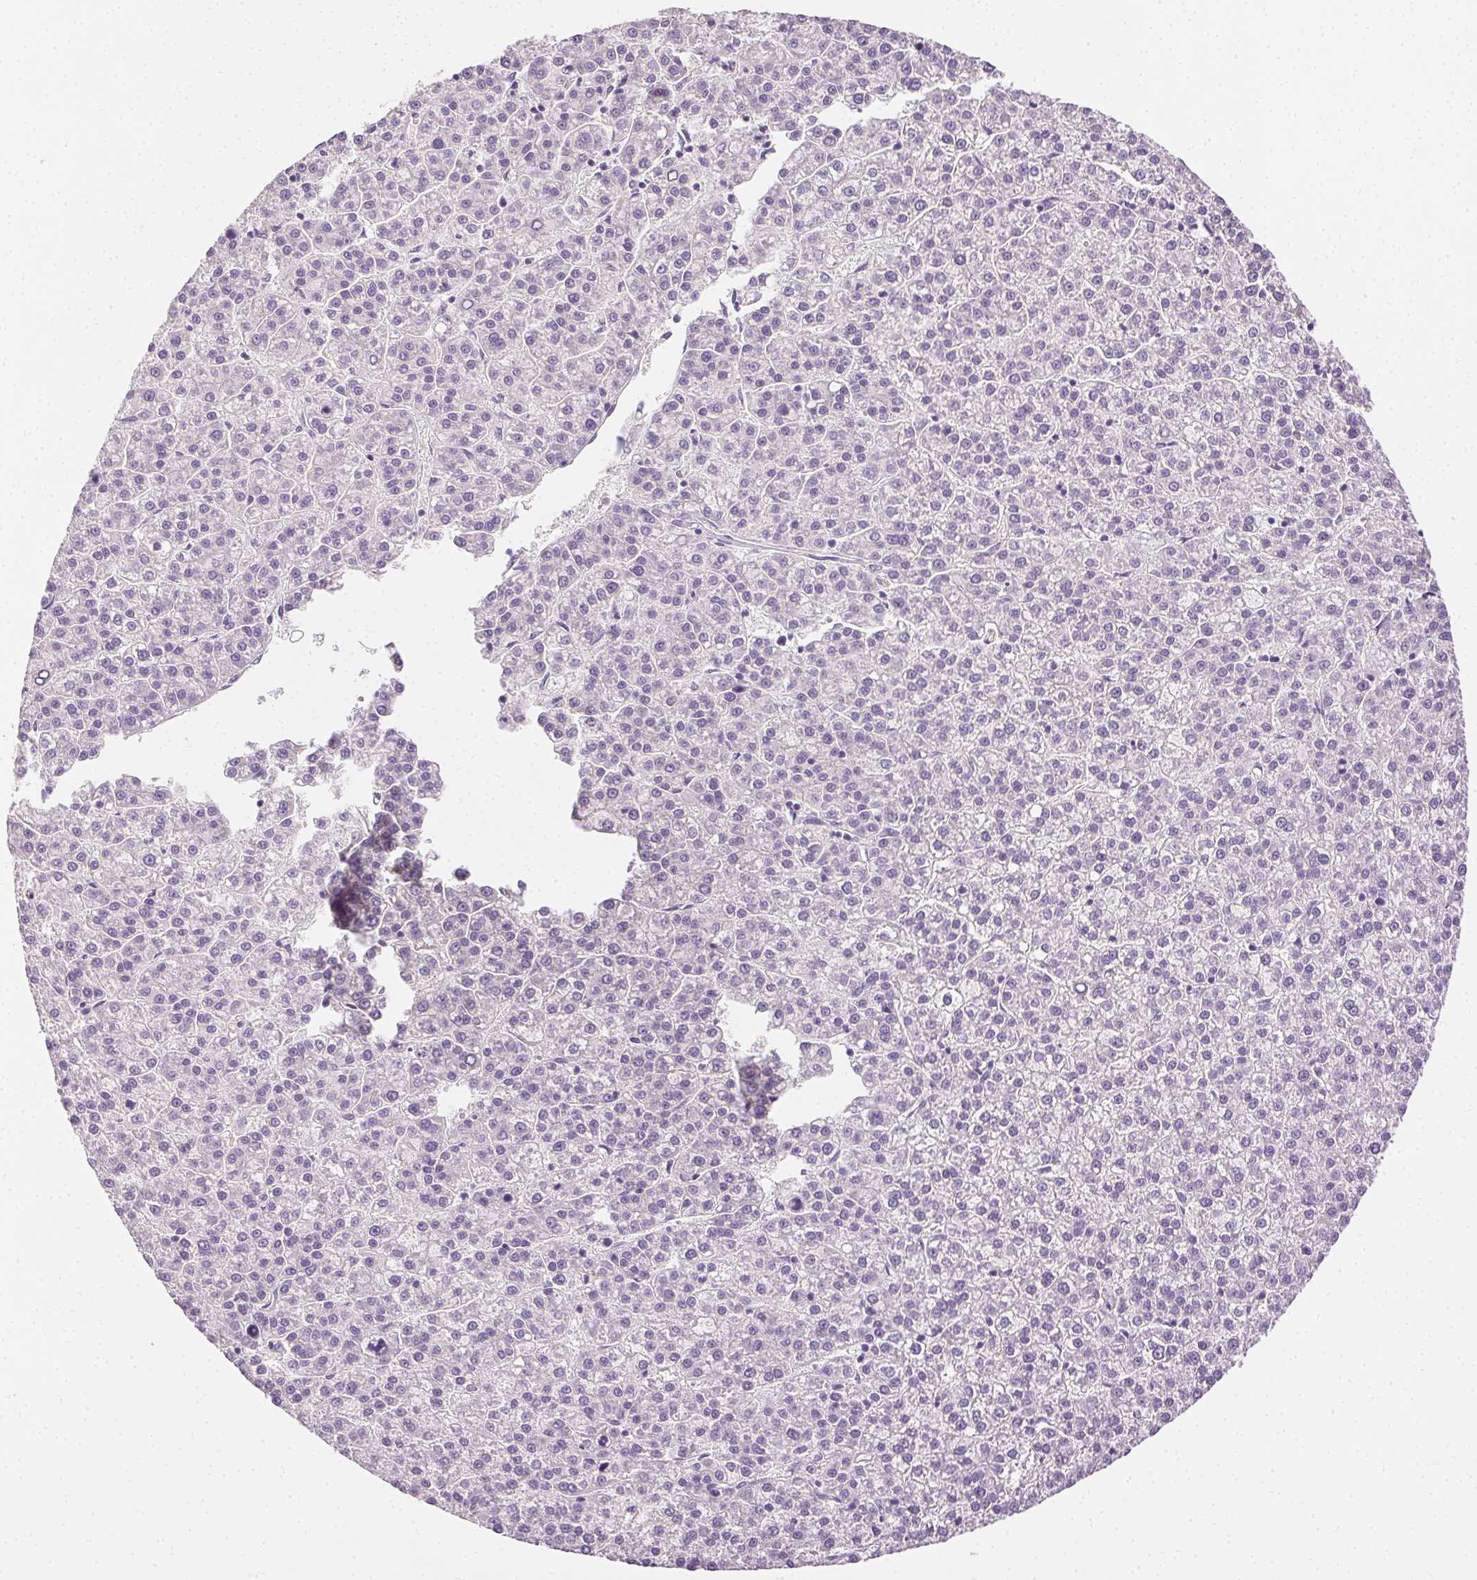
{"staining": {"intensity": "negative", "quantity": "none", "location": "none"}, "tissue": "liver cancer", "cell_type": "Tumor cells", "image_type": "cancer", "snomed": [{"axis": "morphology", "description": "Carcinoma, Hepatocellular, NOS"}, {"axis": "topography", "description": "Liver"}], "caption": "Immunohistochemical staining of human liver cancer (hepatocellular carcinoma) exhibits no significant expression in tumor cells.", "gene": "BPIFB2", "patient": {"sex": "female", "age": 58}}